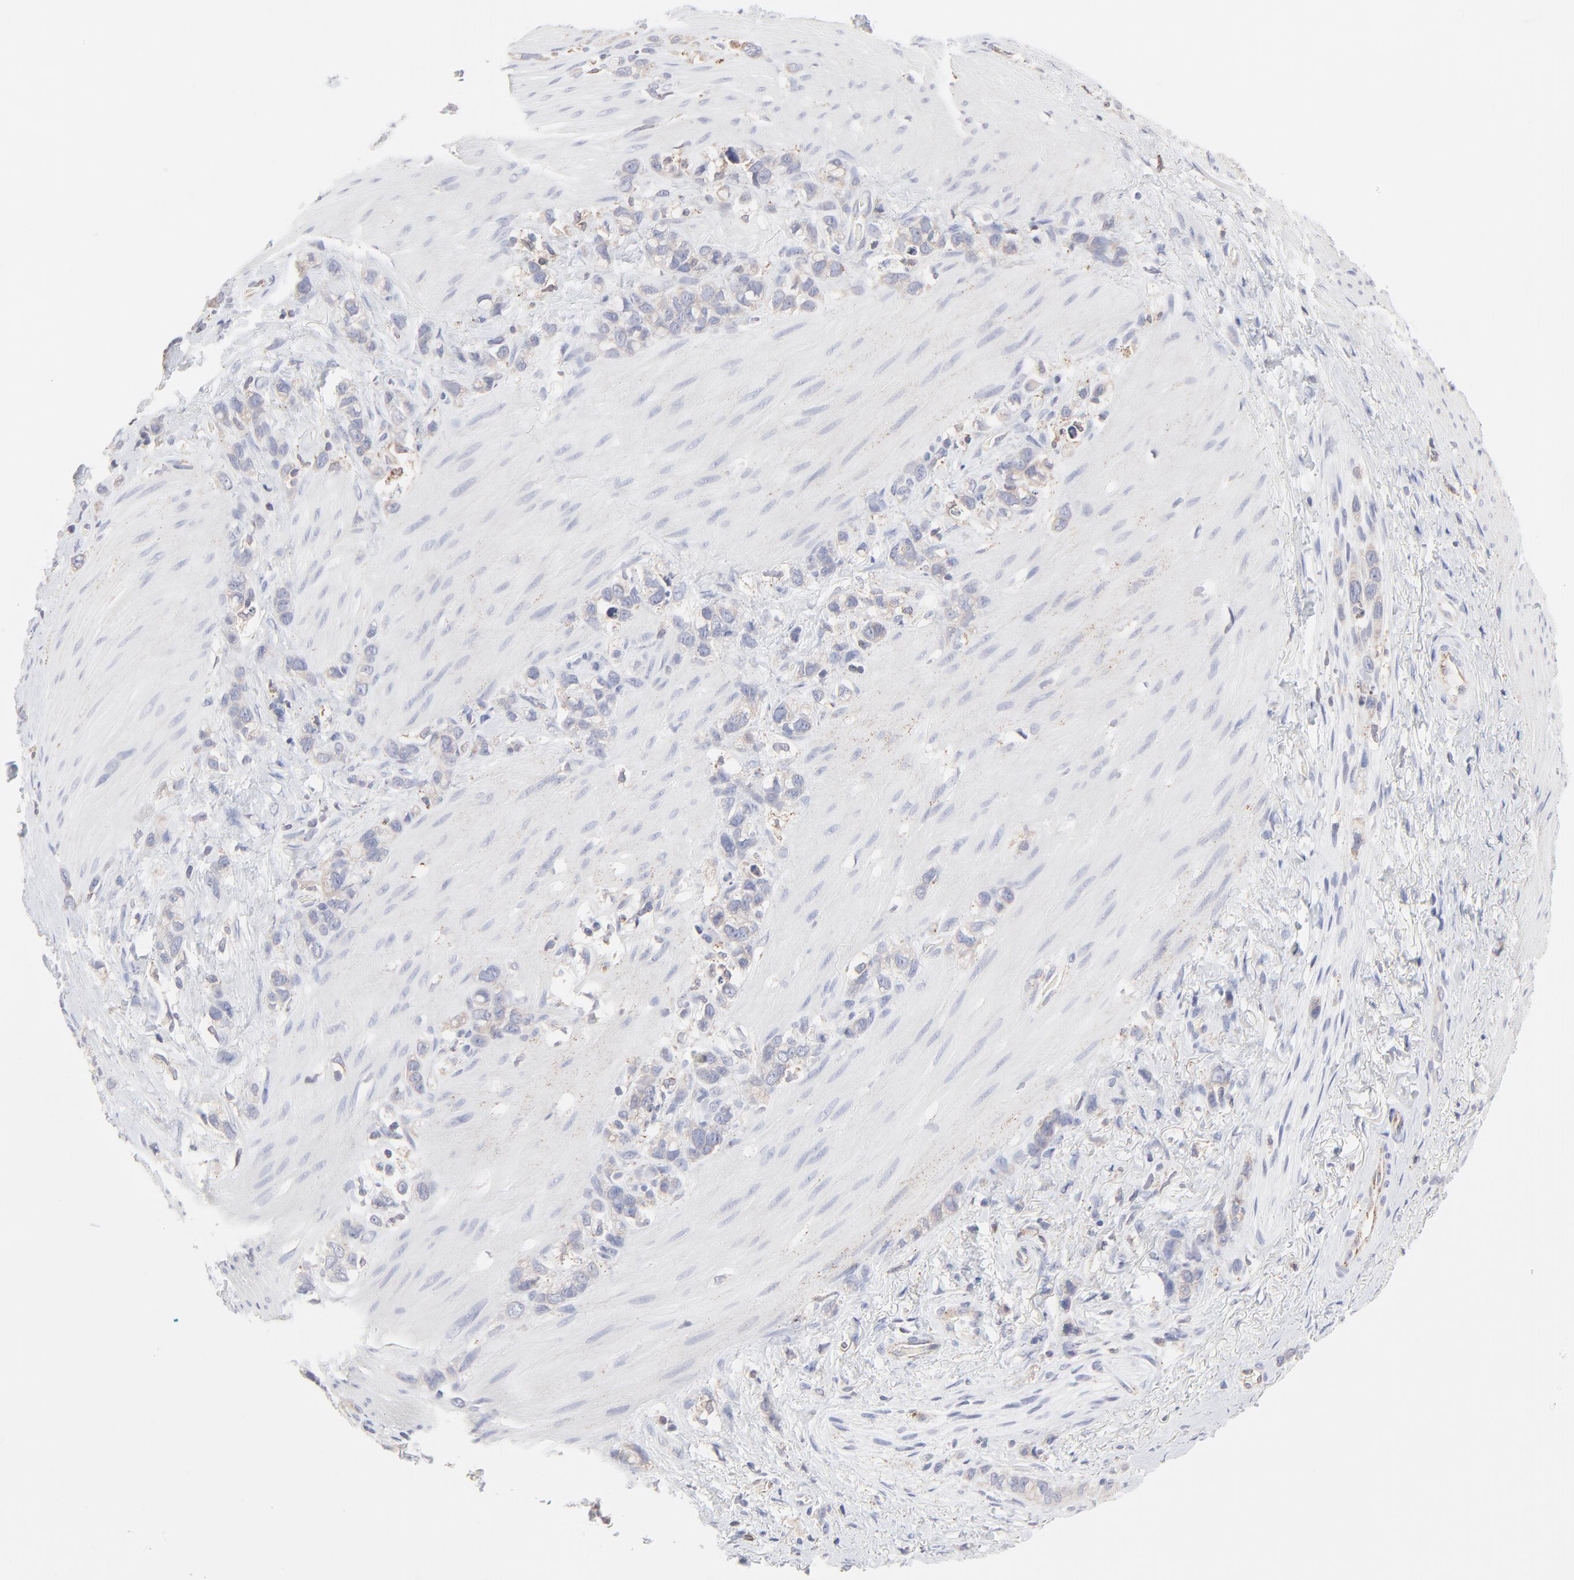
{"staining": {"intensity": "weak", "quantity": "25%-75%", "location": "cytoplasmic/membranous"}, "tissue": "stomach cancer", "cell_type": "Tumor cells", "image_type": "cancer", "snomed": [{"axis": "morphology", "description": "Normal tissue, NOS"}, {"axis": "morphology", "description": "Adenocarcinoma, NOS"}, {"axis": "morphology", "description": "Adenocarcinoma, High grade"}, {"axis": "topography", "description": "Stomach, upper"}, {"axis": "topography", "description": "Stomach"}], "caption": "The immunohistochemical stain labels weak cytoplasmic/membranous expression in tumor cells of stomach cancer tissue.", "gene": "TRIM22", "patient": {"sex": "female", "age": 65}}